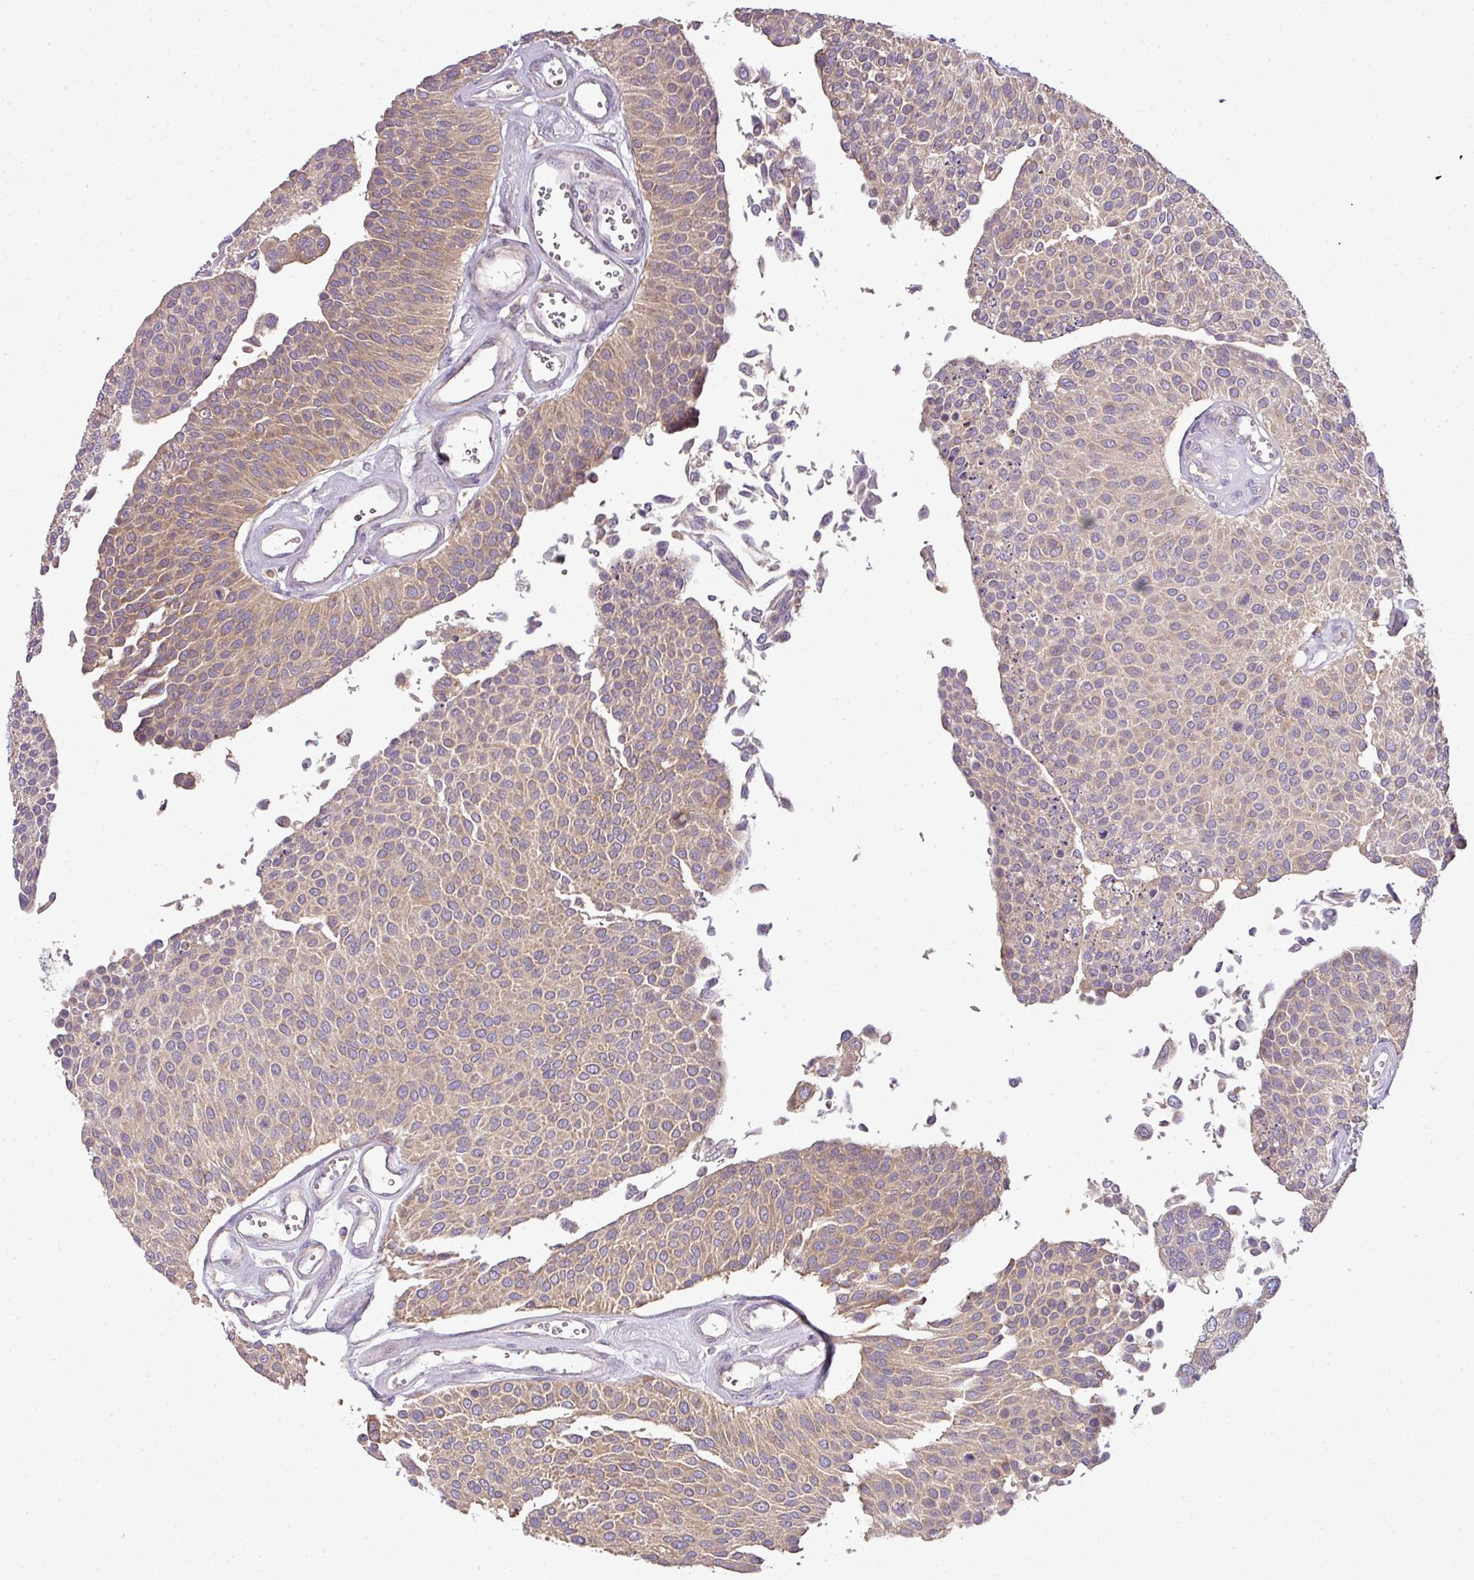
{"staining": {"intensity": "weak", "quantity": ">75%", "location": "cytoplasmic/membranous"}, "tissue": "urothelial cancer", "cell_type": "Tumor cells", "image_type": "cancer", "snomed": [{"axis": "morphology", "description": "Urothelial carcinoma, NOS"}, {"axis": "topography", "description": "Urinary bladder"}], "caption": "A brown stain labels weak cytoplasmic/membranous positivity of a protein in transitional cell carcinoma tumor cells. Using DAB (brown) and hematoxylin (blue) stains, captured at high magnification using brightfield microscopy.", "gene": "STAT5A", "patient": {"sex": "male", "age": 55}}